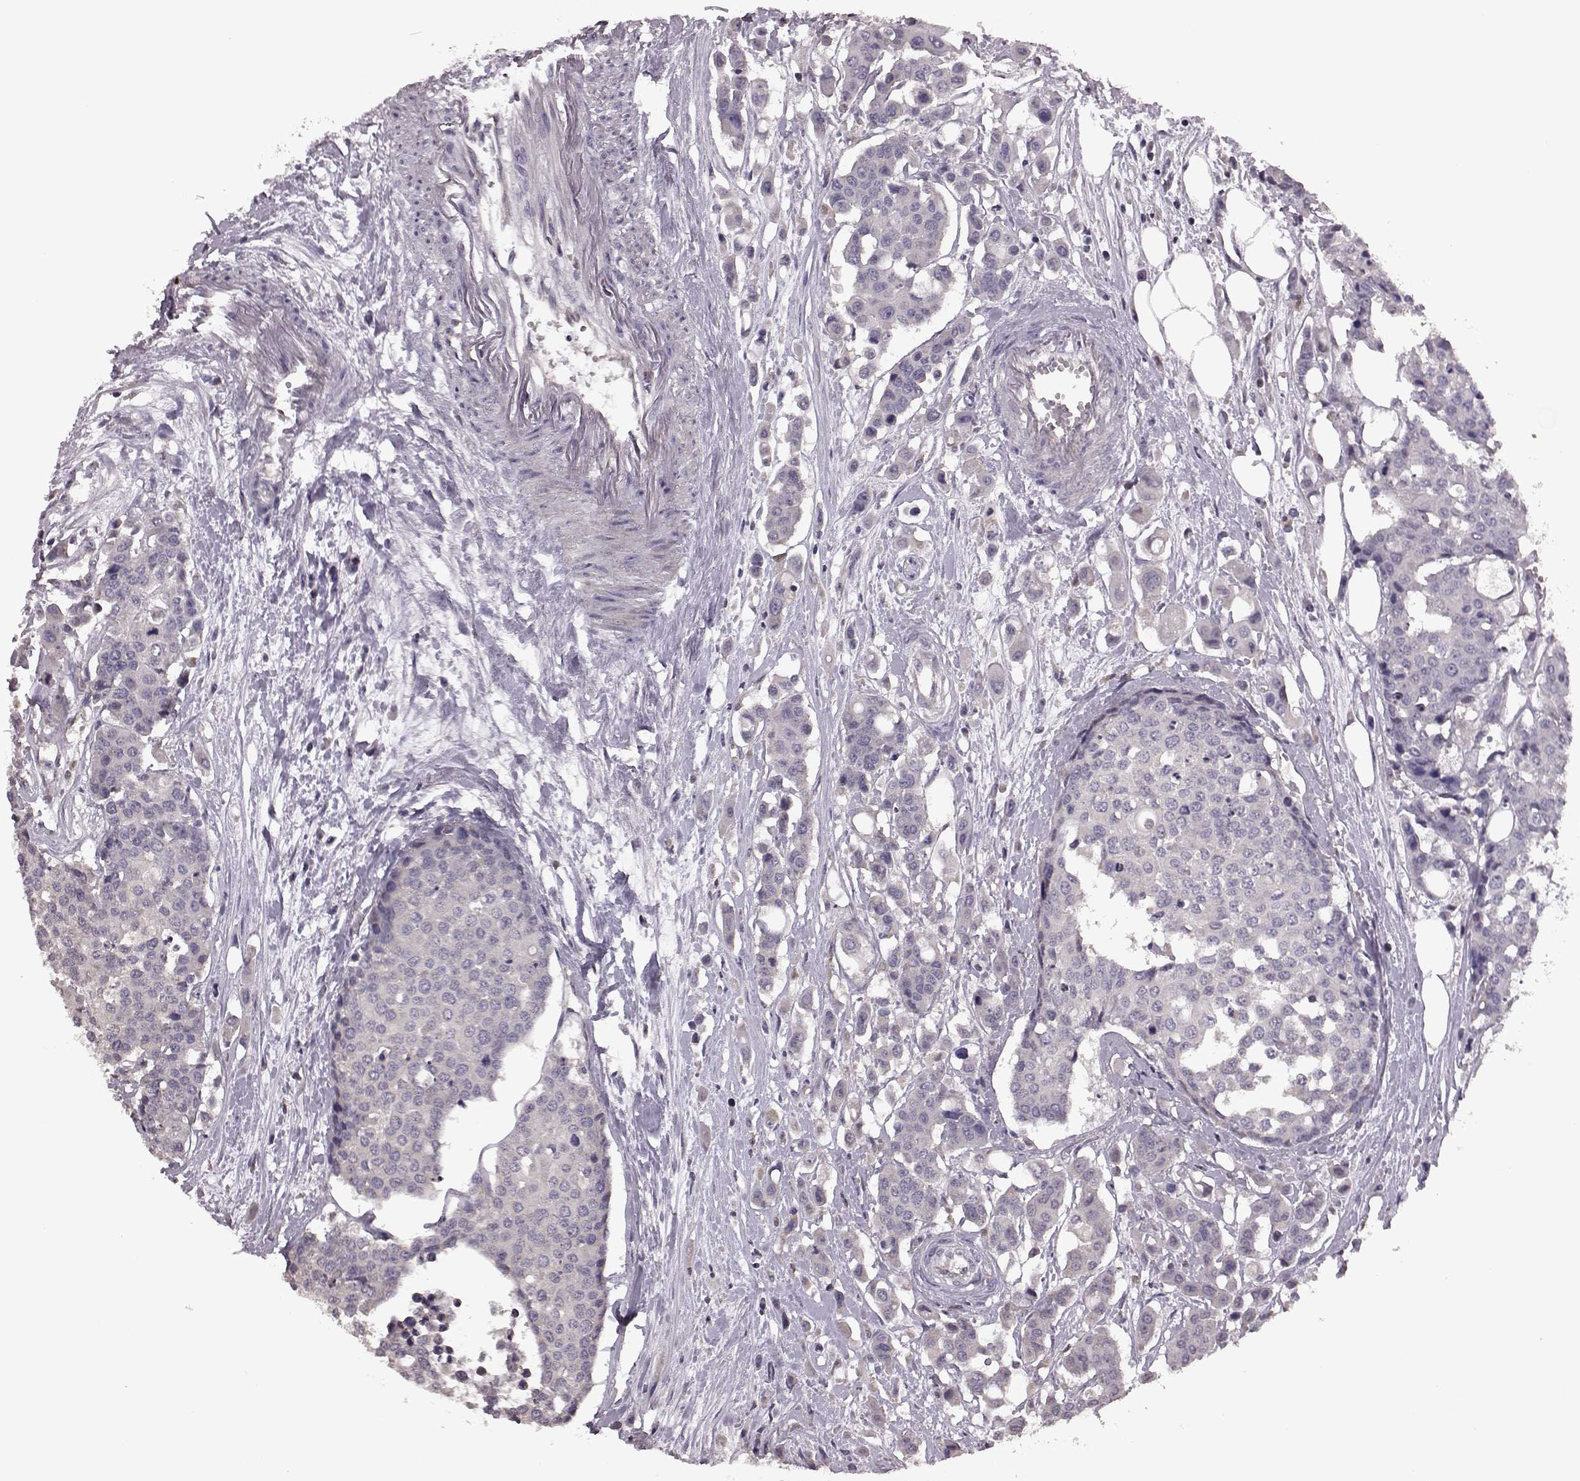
{"staining": {"intensity": "negative", "quantity": "none", "location": "none"}, "tissue": "carcinoid", "cell_type": "Tumor cells", "image_type": "cancer", "snomed": [{"axis": "morphology", "description": "Carcinoid, malignant, NOS"}, {"axis": "topography", "description": "Colon"}], "caption": "Protein analysis of malignant carcinoid shows no significant positivity in tumor cells.", "gene": "CDC42SE1", "patient": {"sex": "male", "age": 81}}